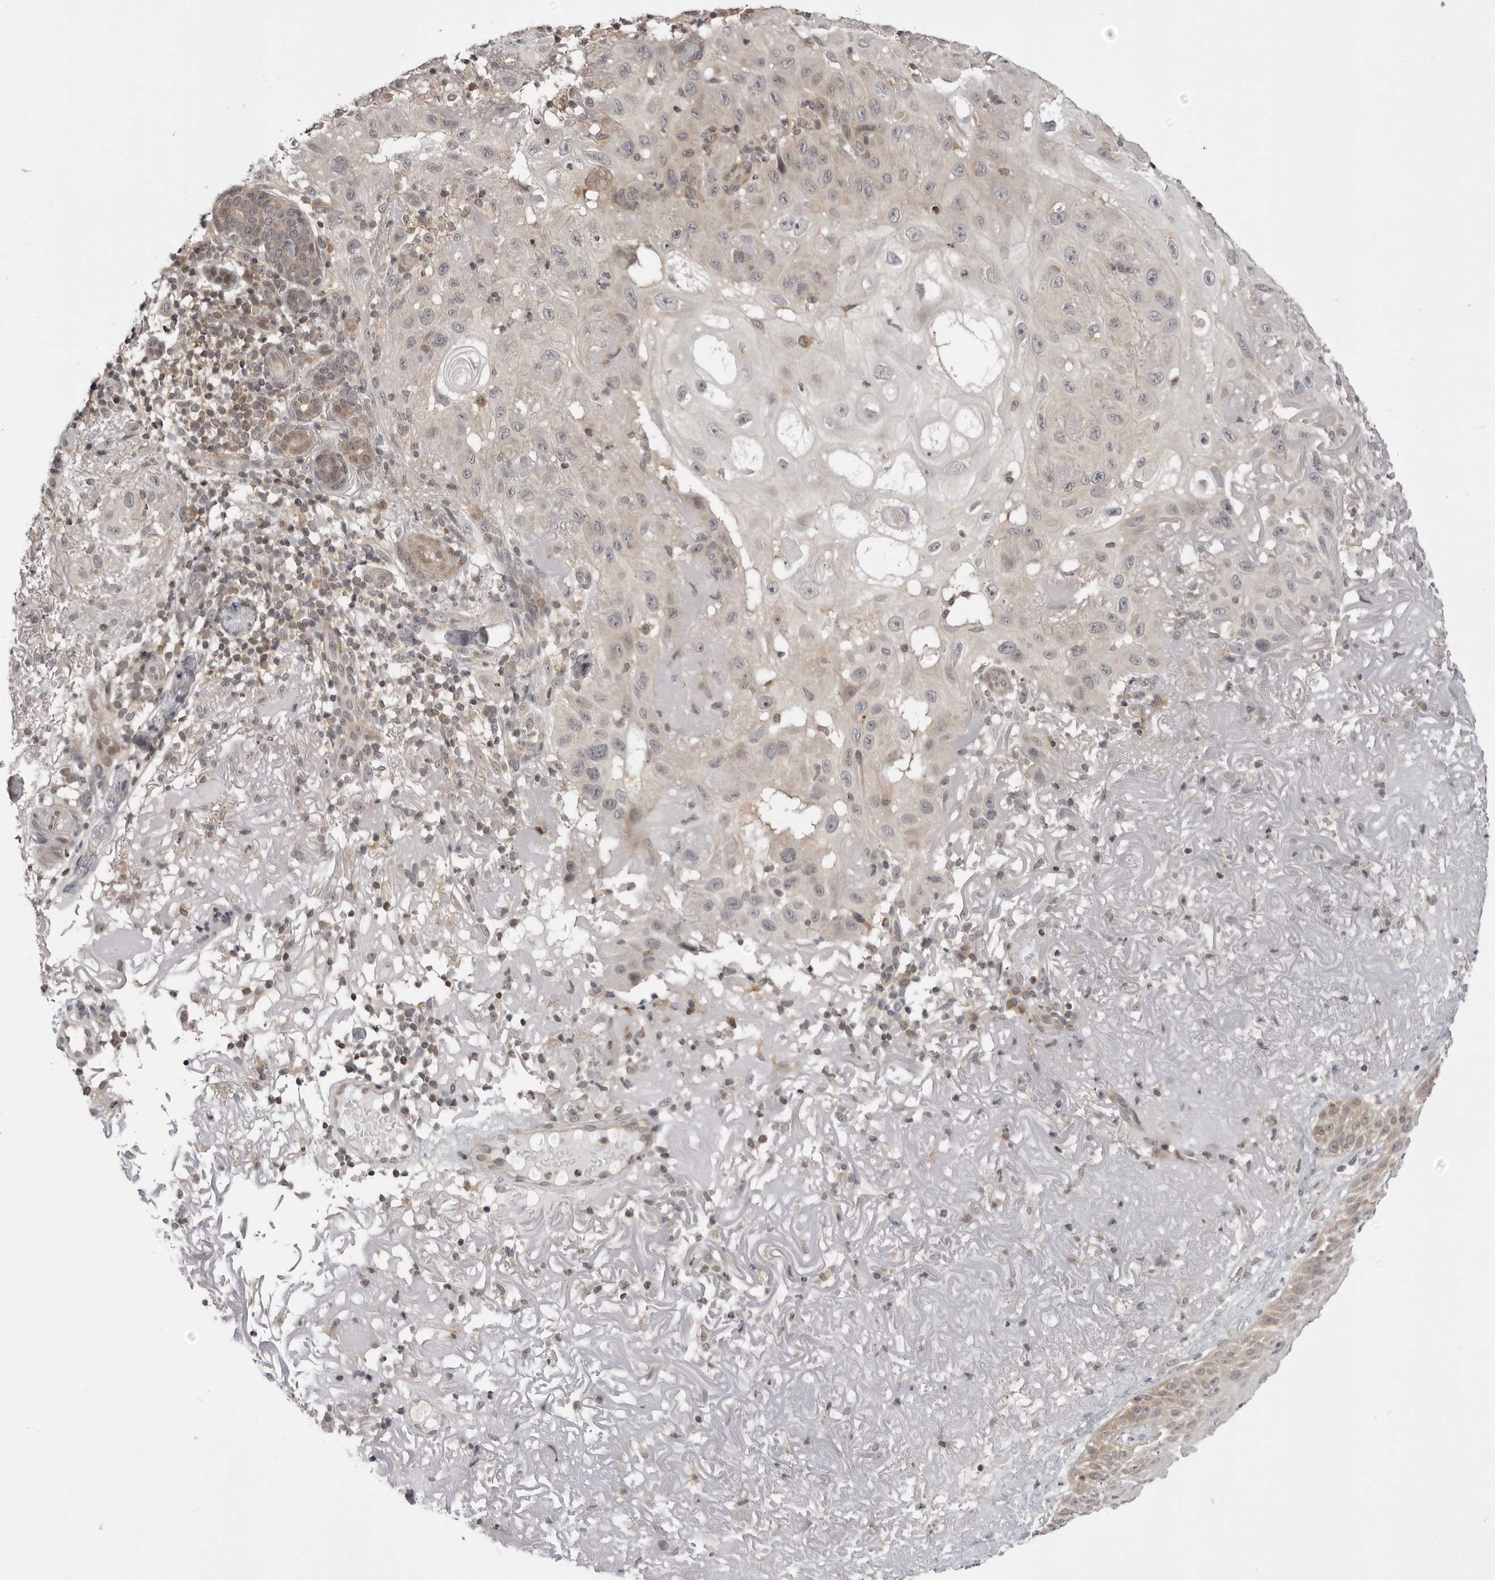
{"staining": {"intensity": "negative", "quantity": "none", "location": "none"}, "tissue": "skin cancer", "cell_type": "Tumor cells", "image_type": "cancer", "snomed": [{"axis": "morphology", "description": "Normal tissue, NOS"}, {"axis": "morphology", "description": "Squamous cell carcinoma, NOS"}, {"axis": "topography", "description": "Skin"}], "caption": "There is no significant staining in tumor cells of skin squamous cell carcinoma. (Brightfield microscopy of DAB (3,3'-diaminobenzidine) IHC at high magnification).", "gene": "PTK2B", "patient": {"sex": "female", "age": 96}}